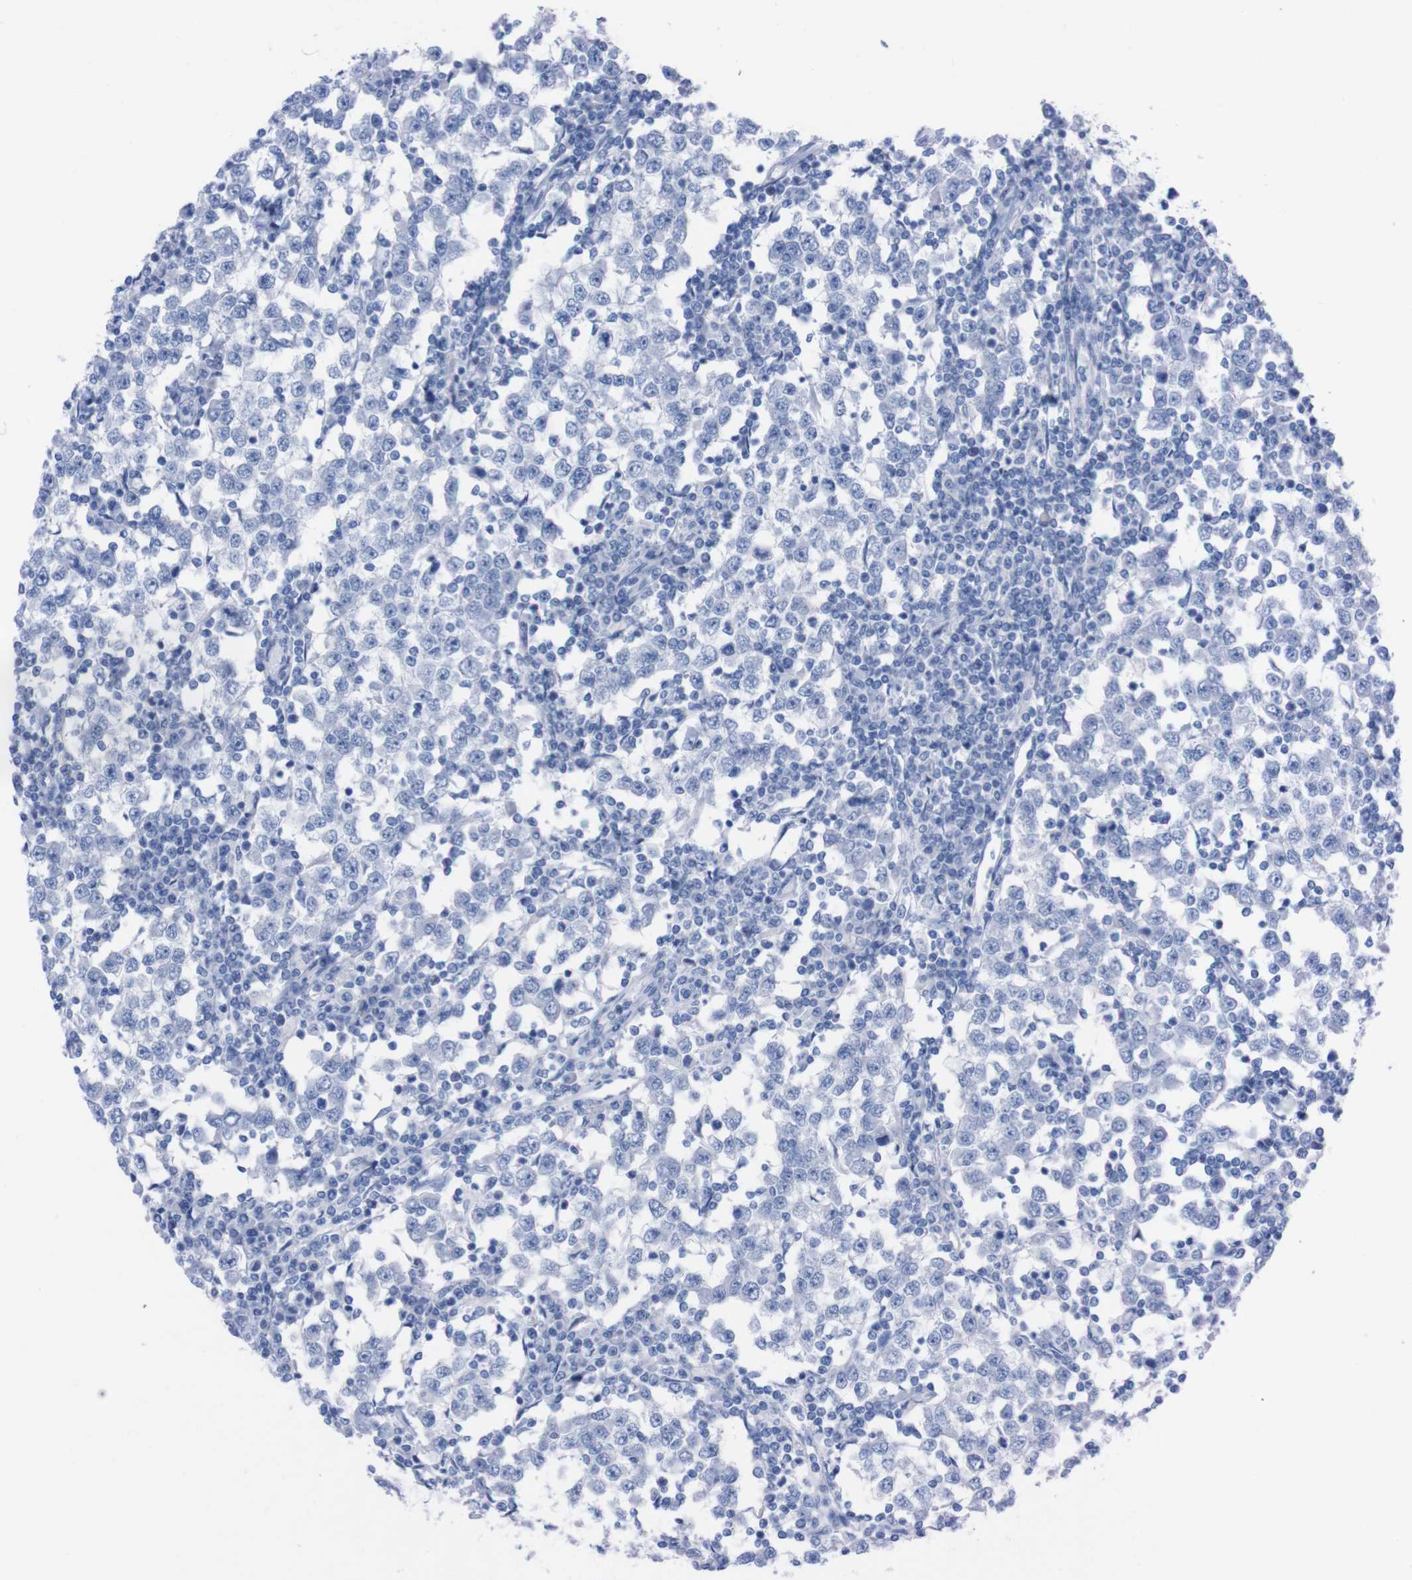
{"staining": {"intensity": "negative", "quantity": "none", "location": "none"}, "tissue": "testis cancer", "cell_type": "Tumor cells", "image_type": "cancer", "snomed": [{"axis": "morphology", "description": "Seminoma, NOS"}, {"axis": "topography", "description": "Testis"}], "caption": "Tumor cells are negative for brown protein staining in testis cancer (seminoma).", "gene": "P2RY12", "patient": {"sex": "male", "age": 65}}